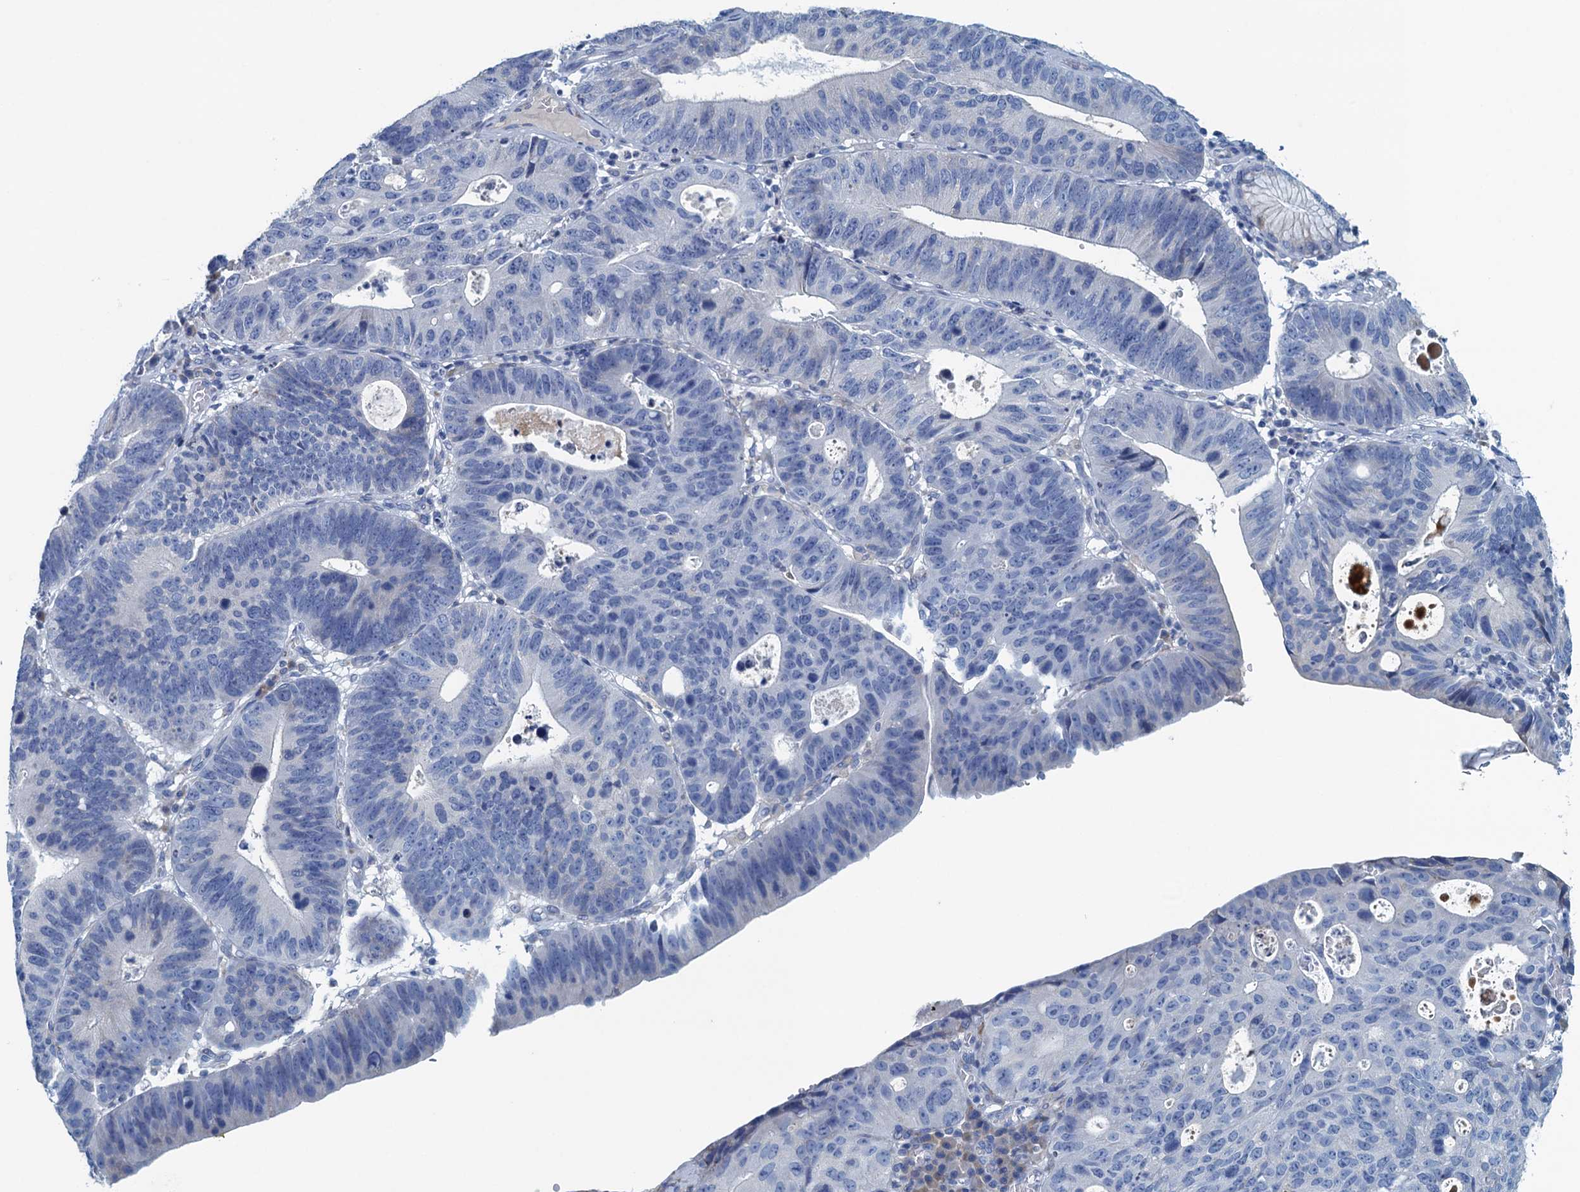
{"staining": {"intensity": "negative", "quantity": "none", "location": "none"}, "tissue": "stomach cancer", "cell_type": "Tumor cells", "image_type": "cancer", "snomed": [{"axis": "morphology", "description": "Adenocarcinoma, NOS"}, {"axis": "topography", "description": "Stomach"}], "caption": "Photomicrograph shows no protein positivity in tumor cells of stomach cancer tissue.", "gene": "C10orf88", "patient": {"sex": "male", "age": 59}}